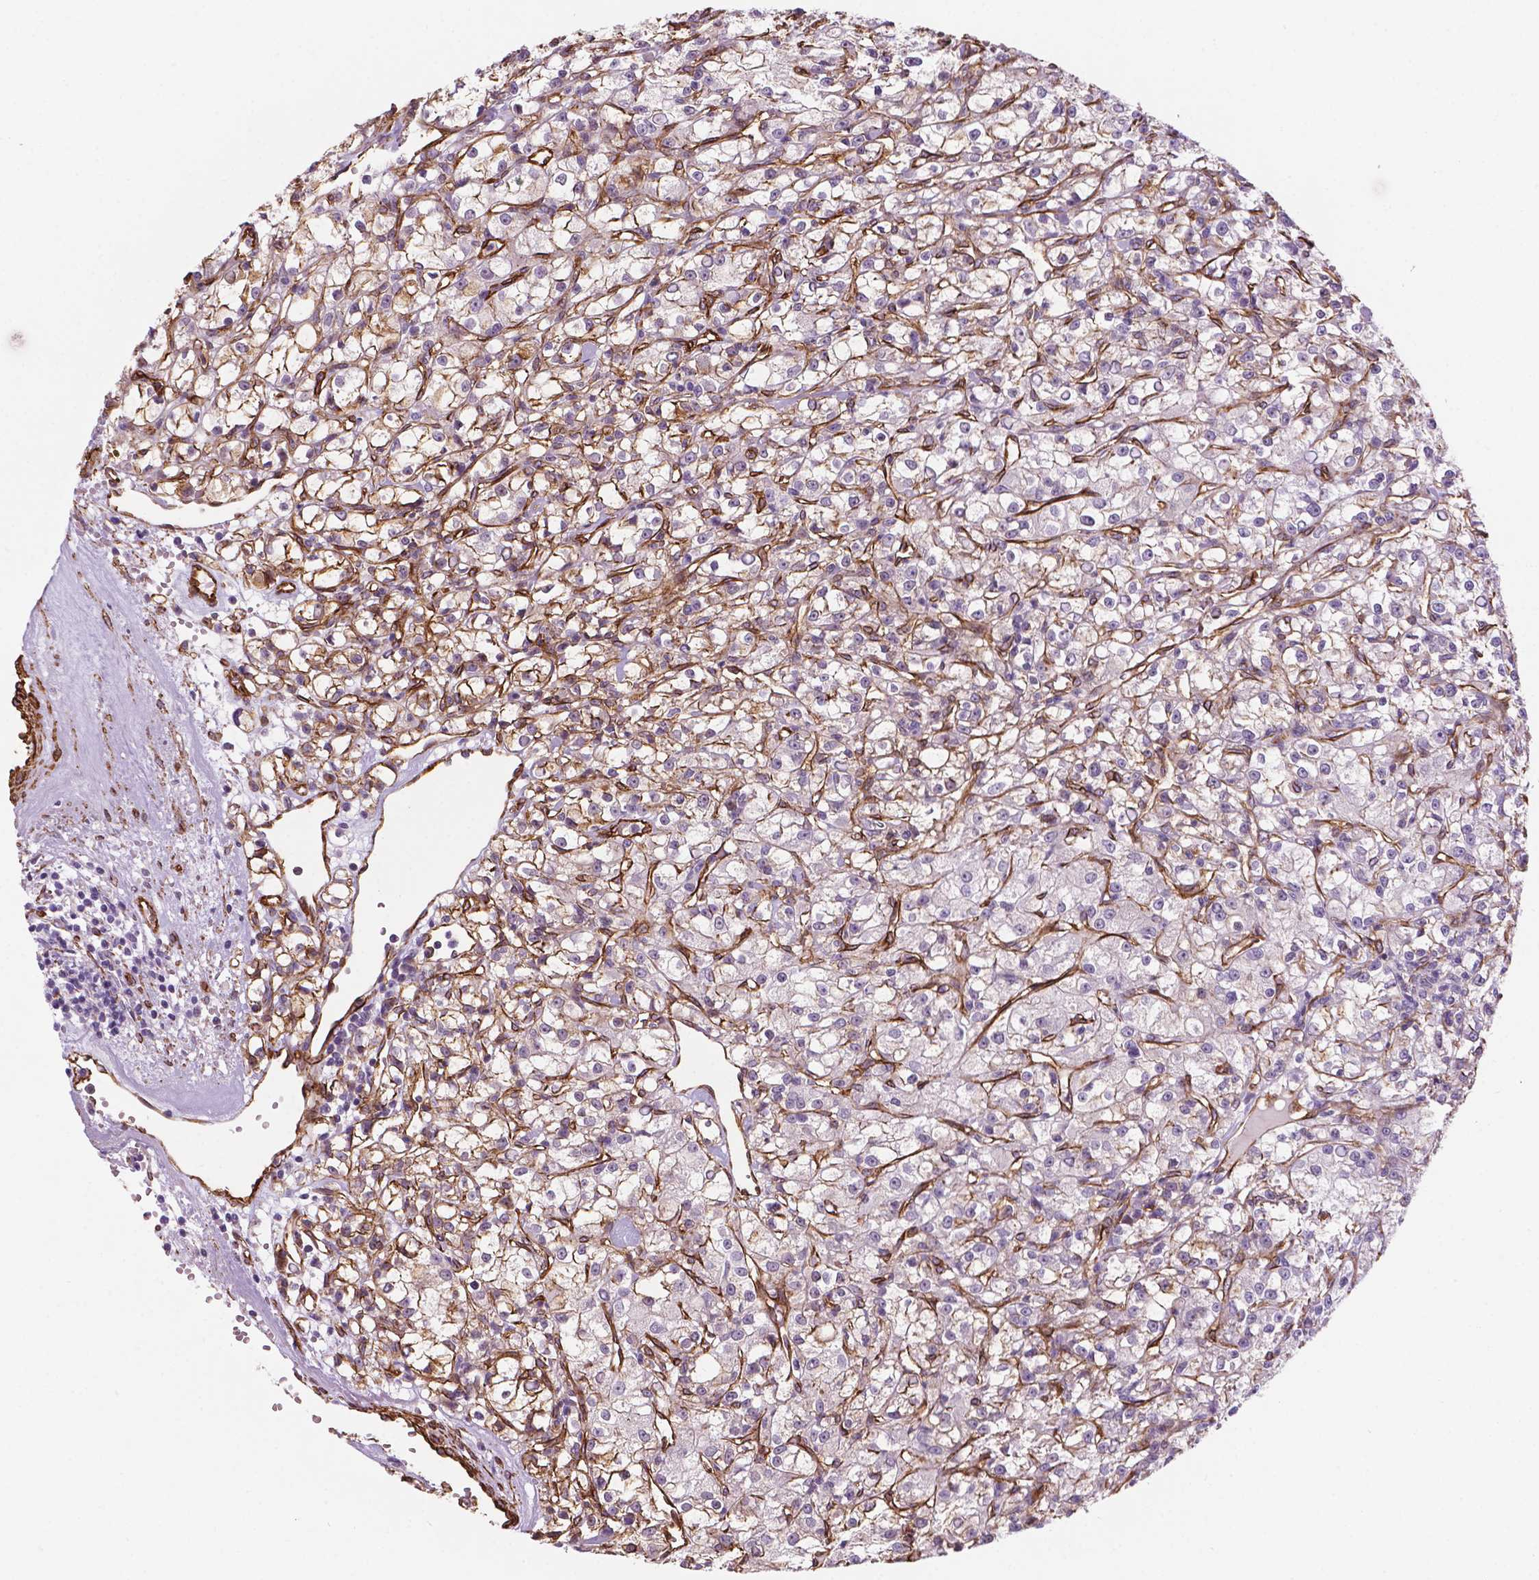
{"staining": {"intensity": "negative", "quantity": "none", "location": "none"}, "tissue": "renal cancer", "cell_type": "Tumor cells", "image_type": "cancer", "snomed": [{"axis": "morphology", "description": "Adenocarcinoma, NOS"}, {"axis": "topography", "description": "Kidney"}], "caption": "DAB (3,3'-diaminobenzidine) immunohistochemical staining of renal adenocarcinoma reveals no significant expression in tumor cells.", "gene": "EGFL8", "patient": {"sex": "female", "age": 59}}